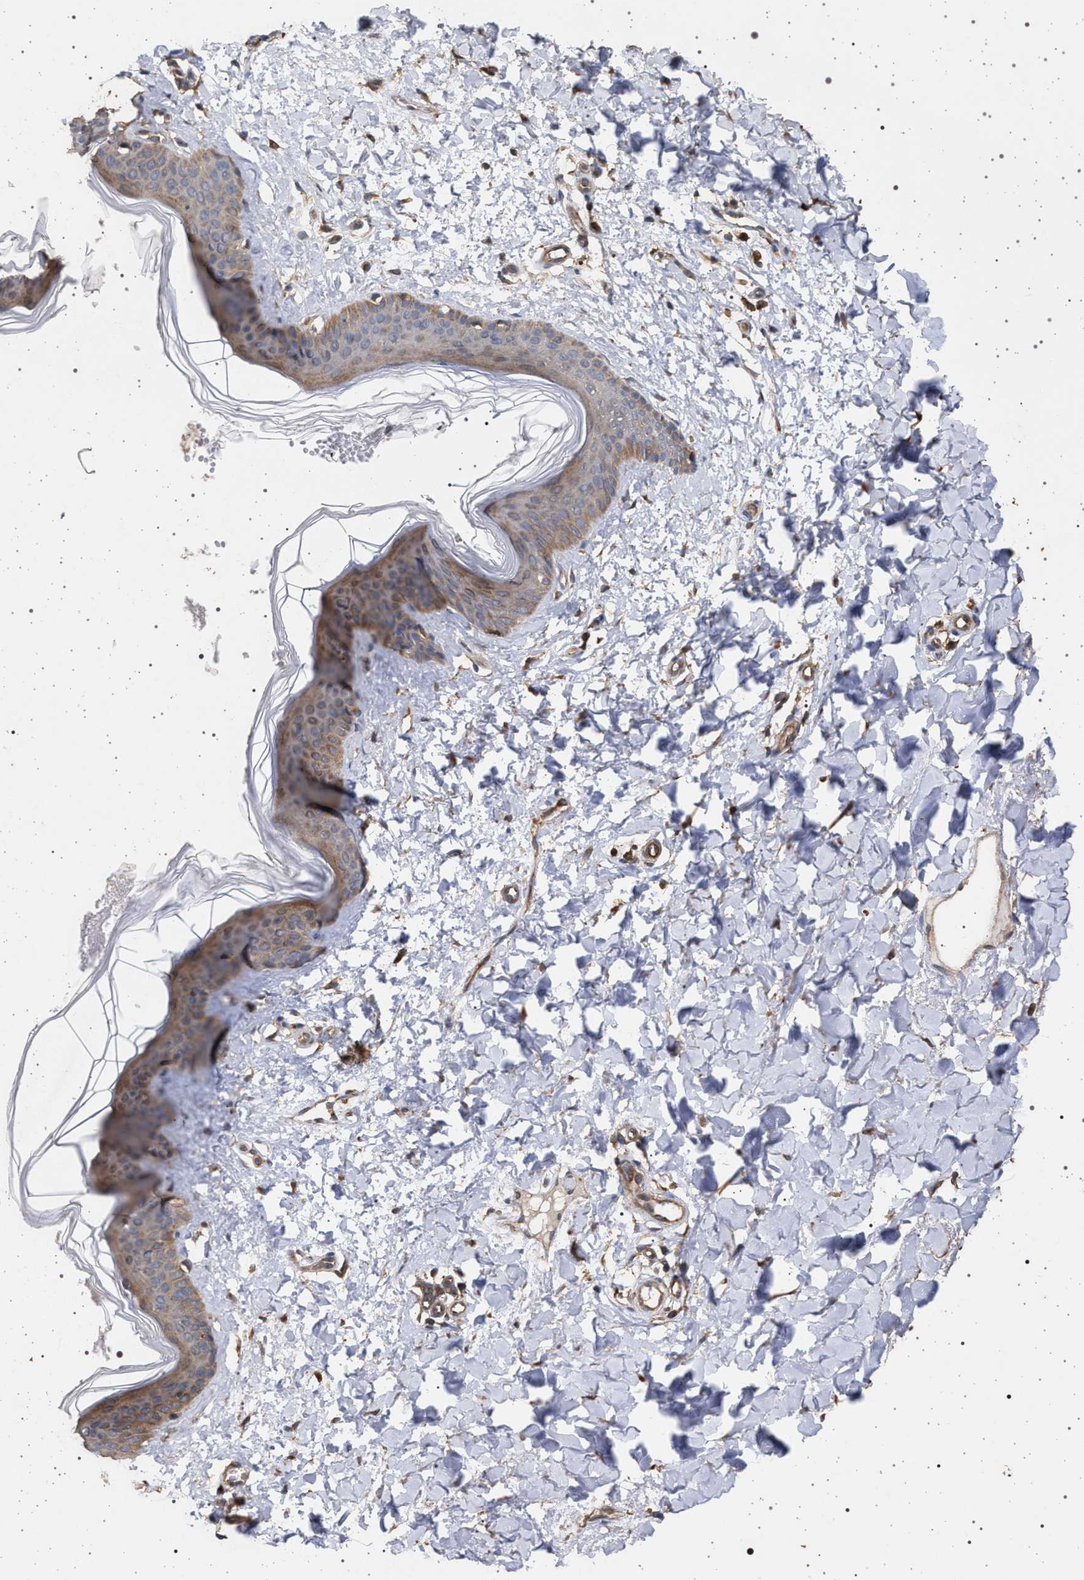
{"staining": {"intensity": "strong", "quantity": ">75%", "location": "cytoplasmic/membranous"}, "tissue": "skin", "cell_type": "Fibroblasts", "image_type": "normal", "snomed": [{"axis": "morphology", "description": "Normal tissue, NOS"}, {"axis": "topography", "description": "Skin"}], "caption": "The immunohistochemical stain labels strong cytoplasmic/membranous staining in fibroblasts of benign skin. Using DAB (brown) and hematoxylin (blue) stains, captured at high magnification using brightfield microscopy.", "gene": "IFT20", "patient": {"sex": "female", "age": 17}}